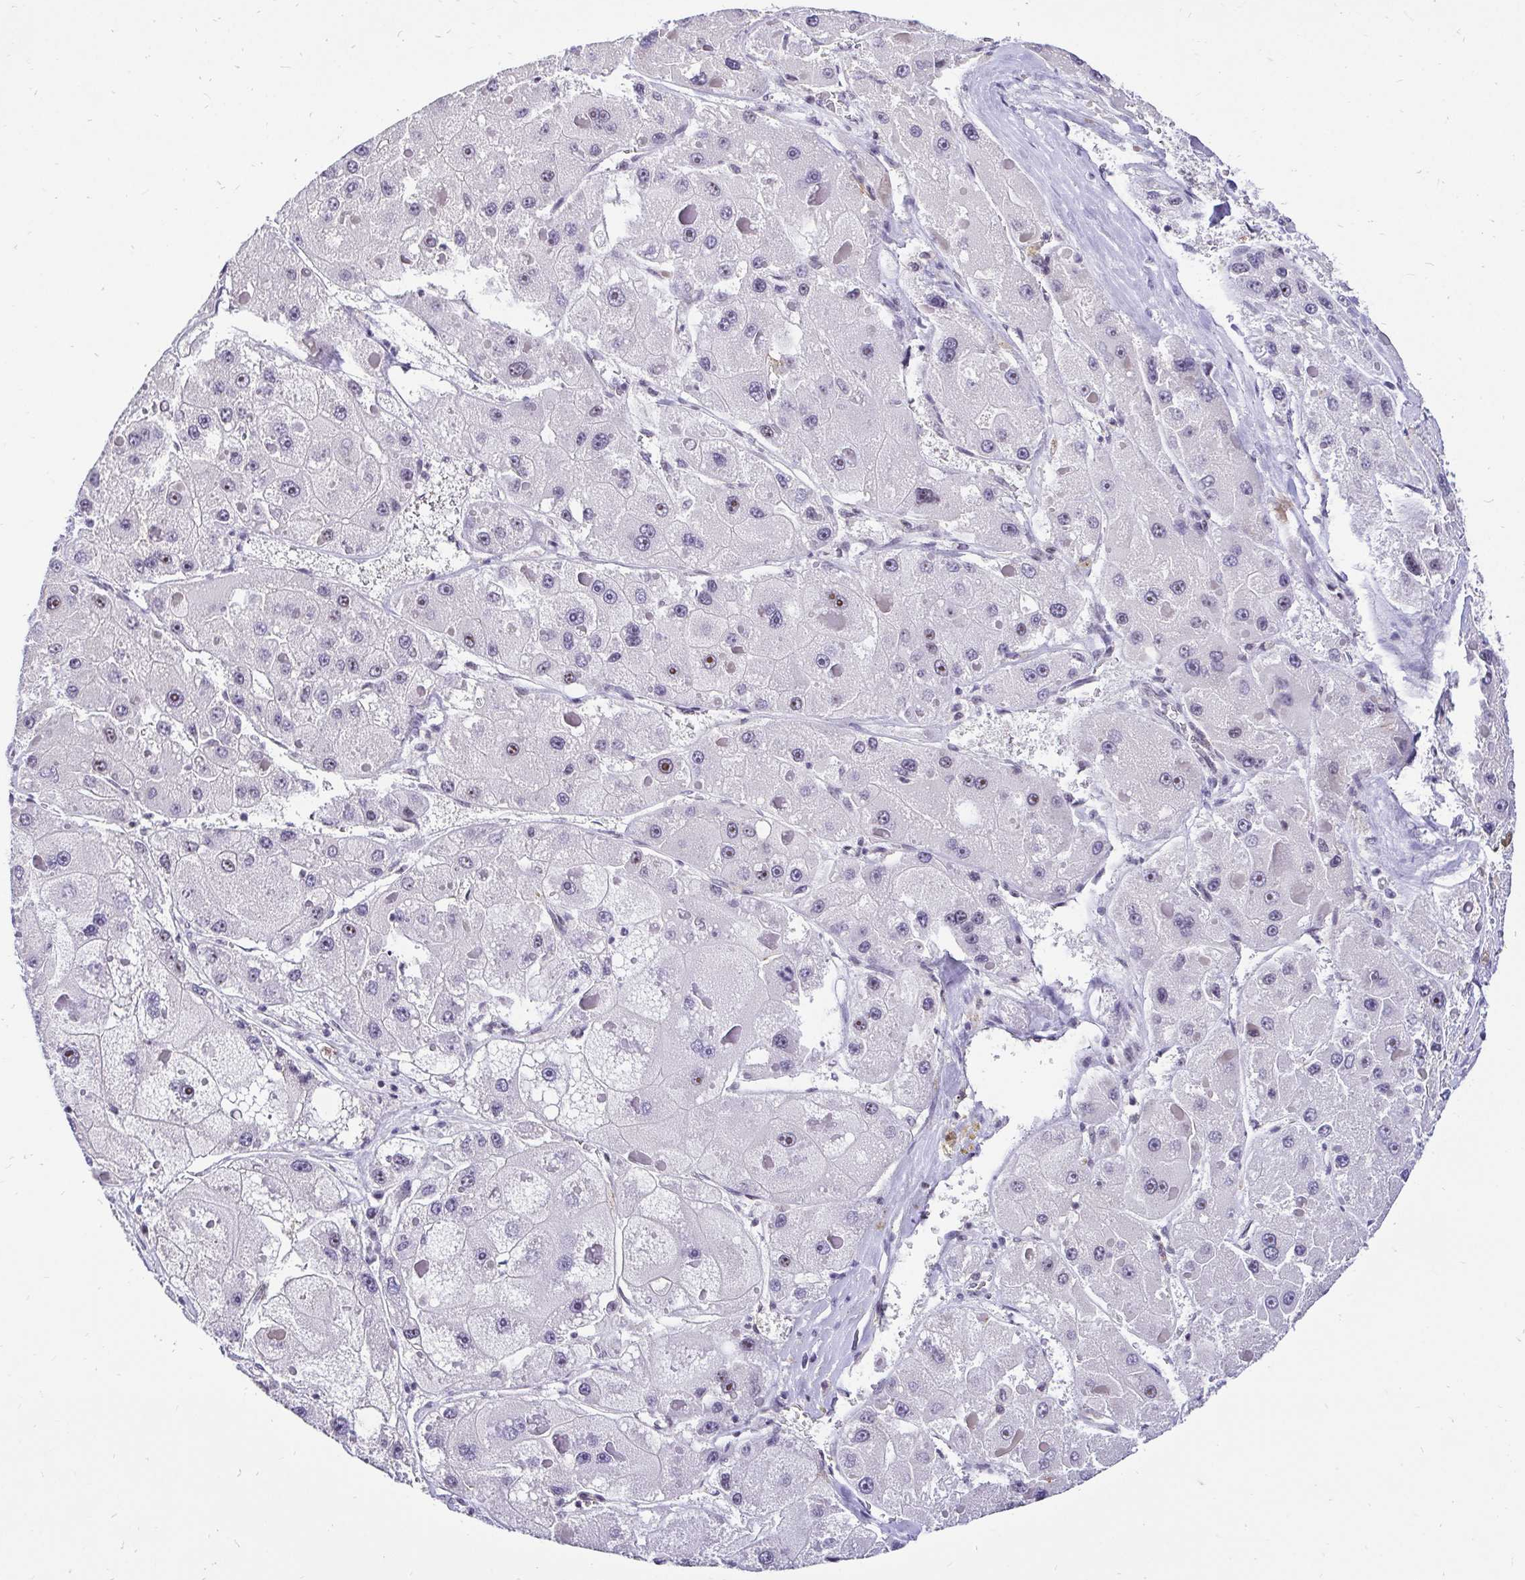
{"staining": {"intensity": "weak", "quantity": "<25%", "location": "nuclear"}, "tissue": "liver cancer", "cell_type": "Tumor cells", "image_type": "cancer", "snomed": [{"axis": "morphology", "description": "Carcinoma, Hepatocellular, NOS"}, {"axis": "topography", "description": "Liver"}], "caption": "Immunohistochemical staining of liver hepatocellular carcinoma demonstrates no significant staining in tumor cells.", "gene": "ZNF860", "patient": {"sex": "female", "age": 73}}